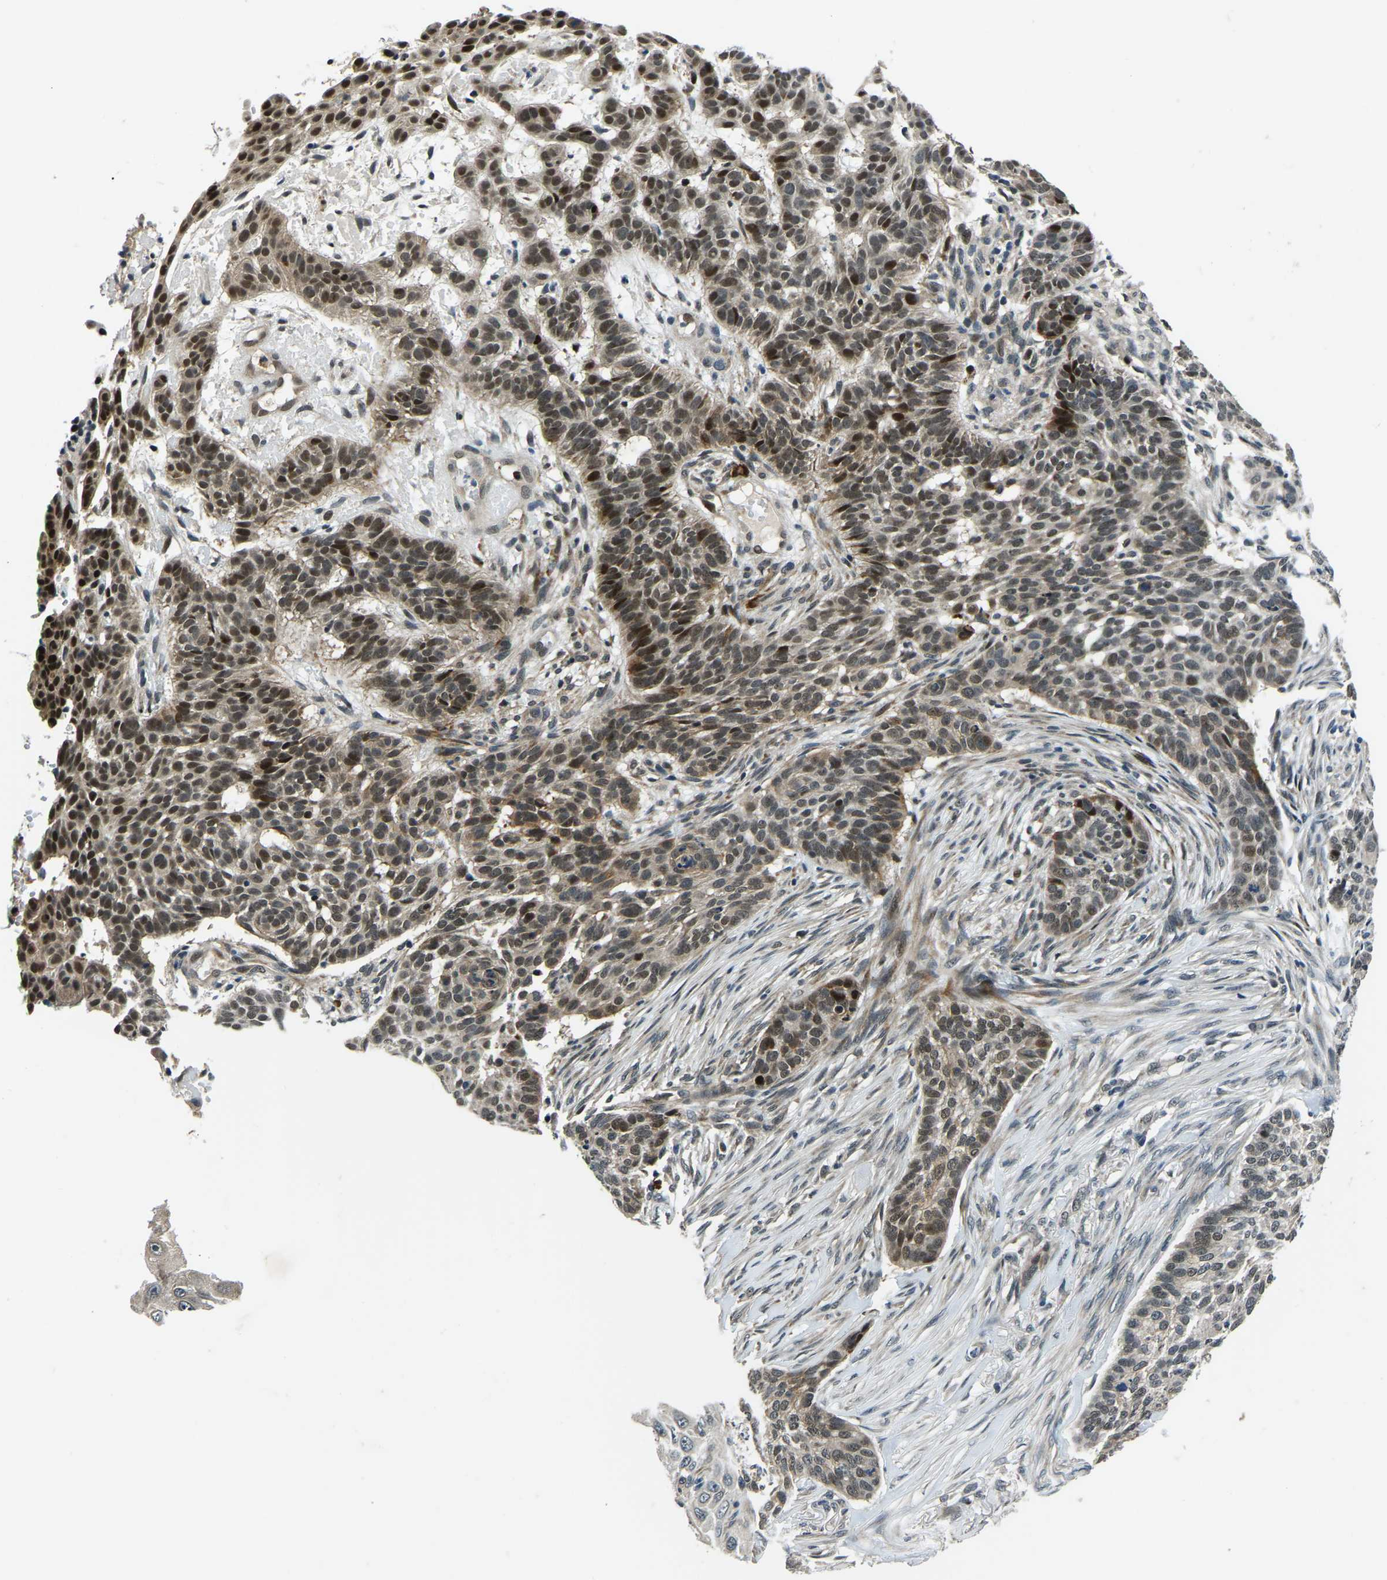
{"staining": {"intensity": "moderate", "quantity": ">75%", "location": "cytoplasmic/membranous,nuclear"}, "tissue": "skin cancer", "cell_type": "Tumor cells", "image_type": "cancer", "snomed": [{"axis": "morphology", "description": "Basal cell carcinoma"}, {"axis": "topography", "description": "Skin"}], "caption": "Tumor cells reveal medium levels of moderate cytoplasmic/membranous and nuclear staining in about >75% of cells in skin cancer (basal cell carcinoma).", "gene": "ING2", "patient": {"sex": "male", "age": 85}}